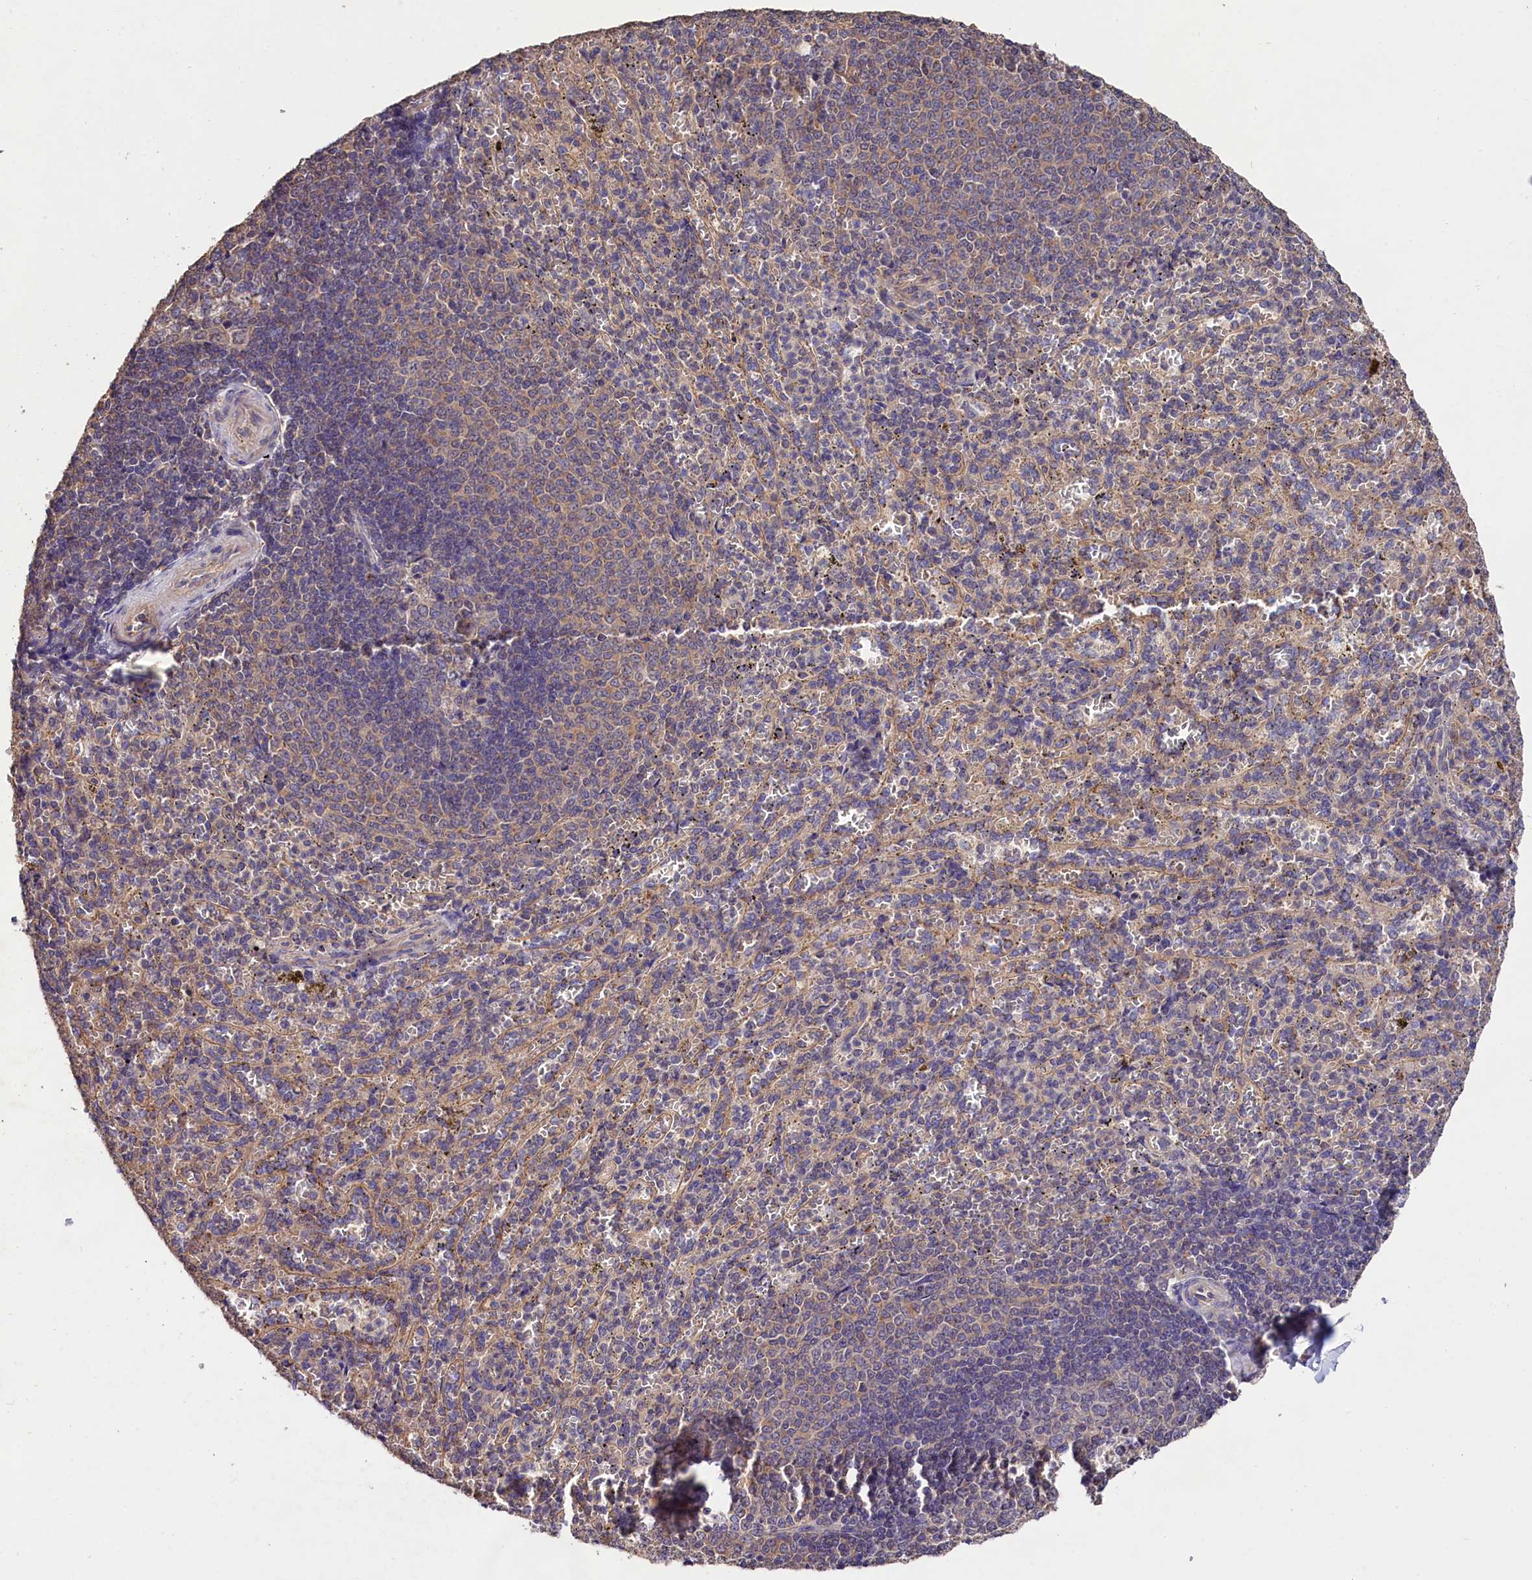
{"staining": {"intensity": "negative", "quantity": "none", "location": "none"}, "tissue": "spleen", "cell_type": "Cells in red pulp", "image_type": "normal", "snomed": [{"axis": "morphology", "description": "Normal tissue, NOS"}, {"axis": "topography", "description": "Spleen"}], "caption": "Cells in red pulp show no significant expression in normal spleen. (Immunohistochemistry, brightfield microscopy, high magnification).", "gene": "OAS3", "patient": {"sex": "female", "age": 21}}